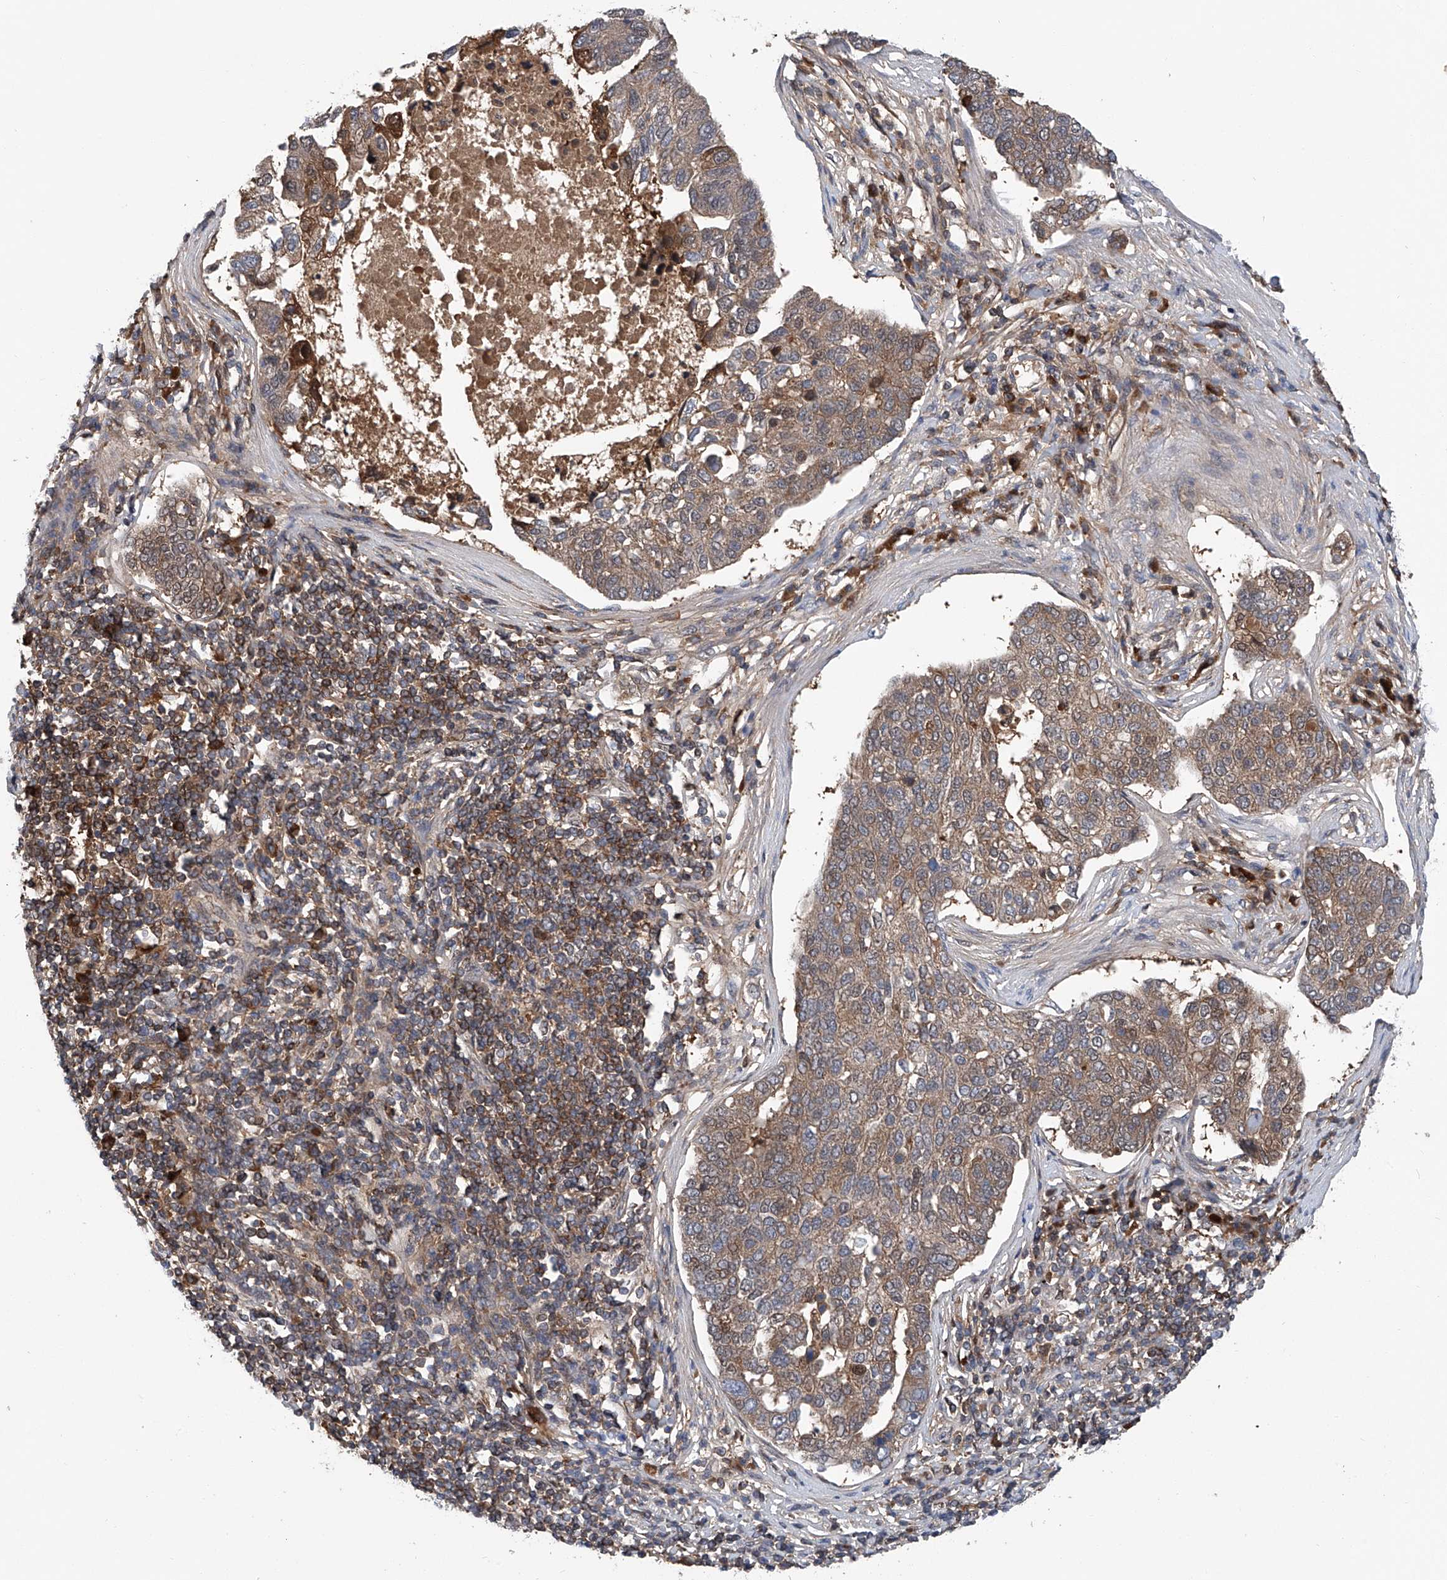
{"staining": {"intensity": "moderate", "quantity": ">75%", "location": "cytoplasmic/membranous"}, "tissue": "pancreatic cancer", "cell_type": "Tumor cells", "image_type": "cancer", "snomed": [{"axis": "morphology", "description": "Adenocarcinoma, NOS"}, {"axis": "topography", "description": "Pancreas"}], "caption": "Immunohistochemistry (IHC) (DAB (3,3'-diaminobenzidine)) staining of pancreatic adenocarcinoma displays moderate cytoplasmic/membranous protein expression in approximately >75% of tumor cells.", "gene": "ASCC3", "patient": {"sex": "female", "age": 61}}